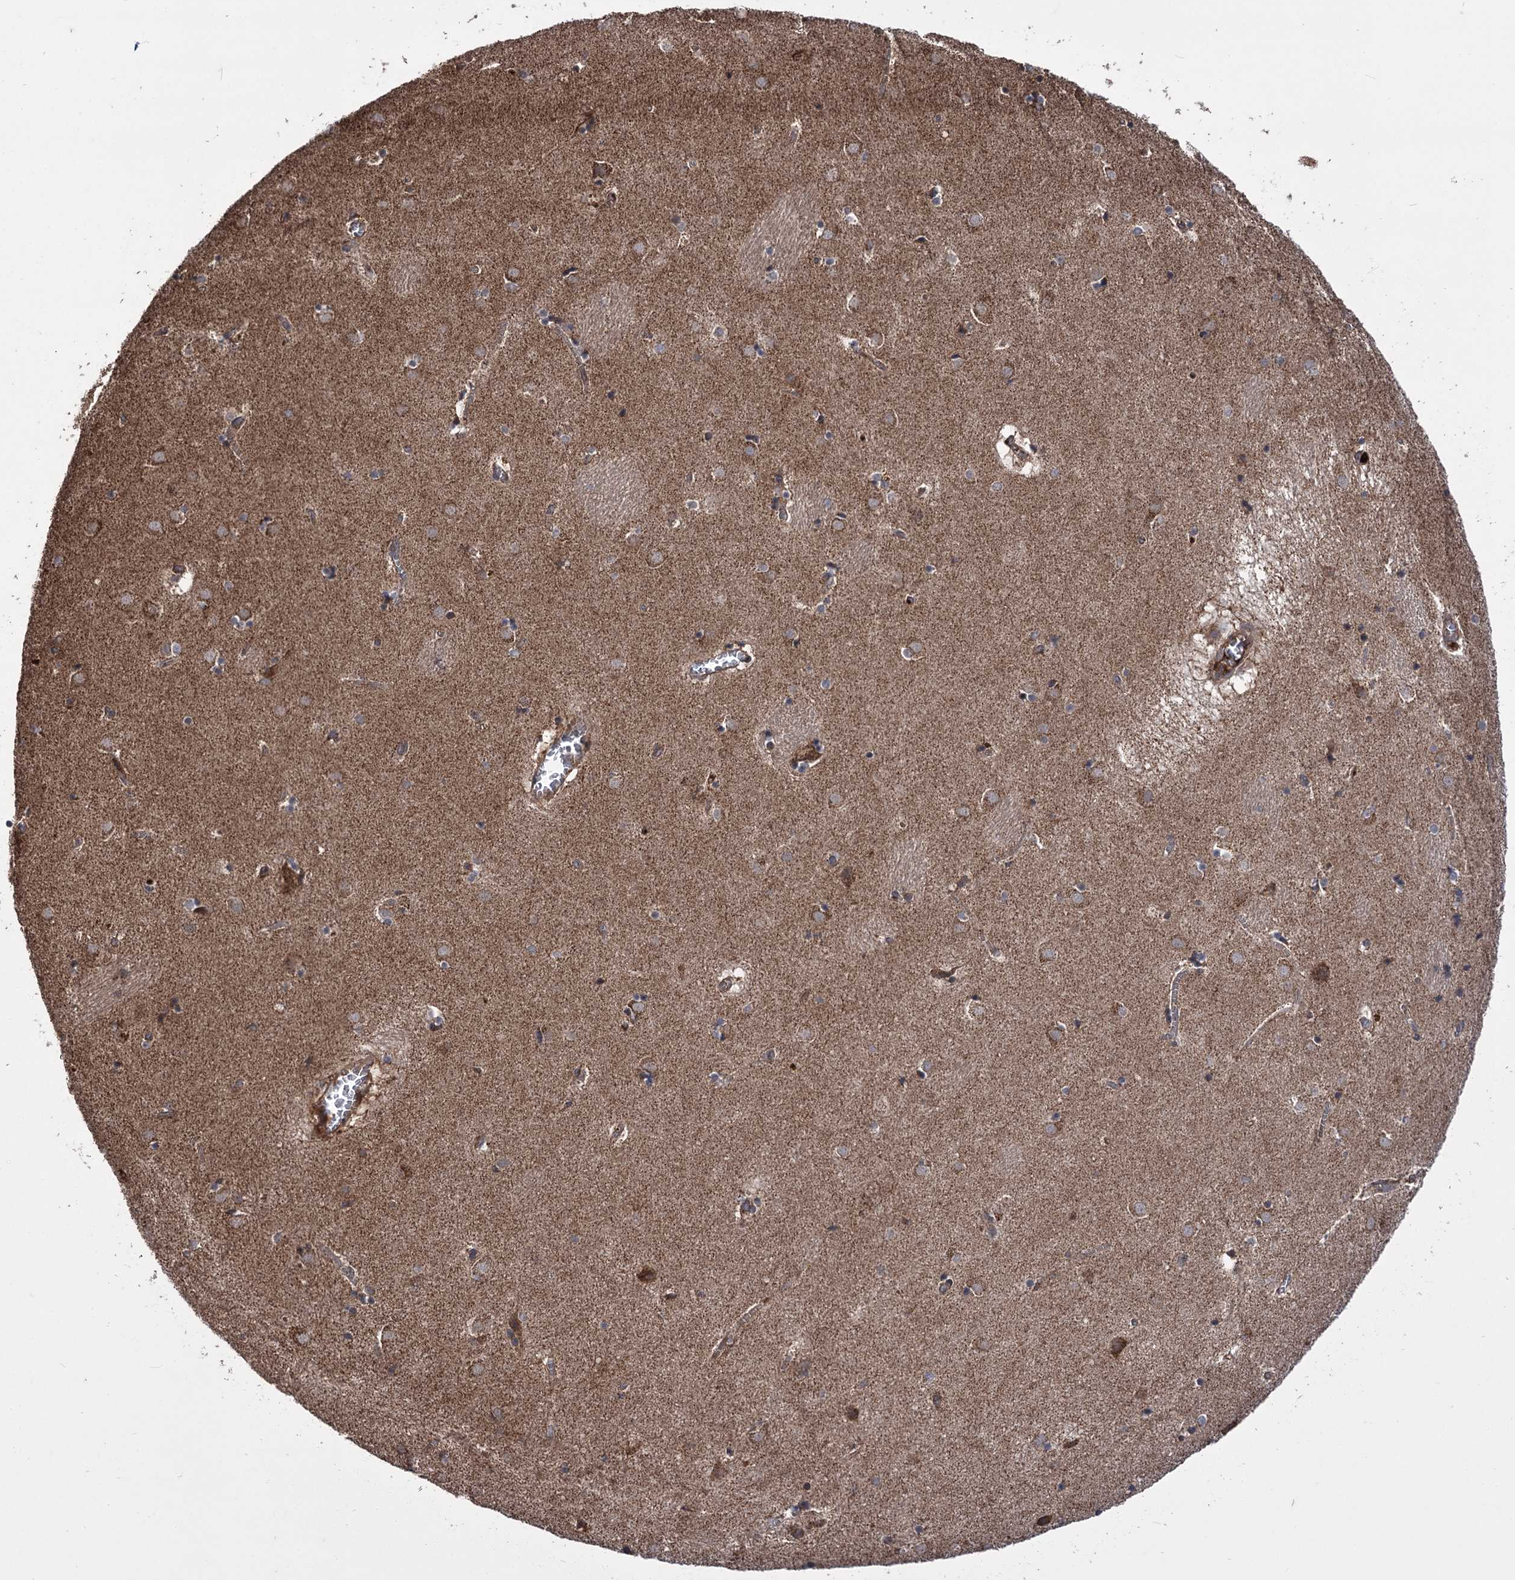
{"staining": {"intensity": "moderate", "quantity": "<25%", "location": "cytoplasmic/membranous"}, "tissue": "caudate", "cell_type": "Glial cells", "image_type": "normal", "snomed": [{"axis": "morphology", "description": "Normal tissue, NOS"}, {"axis": "topography", "description": "Lateral ventricle wall"}], "caption": "High-power microscopy captured an immunohistochemistry photomicrograph of unremarkable caudate, revealing moderate cytoplasmic/membranous staining in approximately <25% of glial cells.", "gene": "RASSF3", "patient": {"sex": "male", "age": 70}}